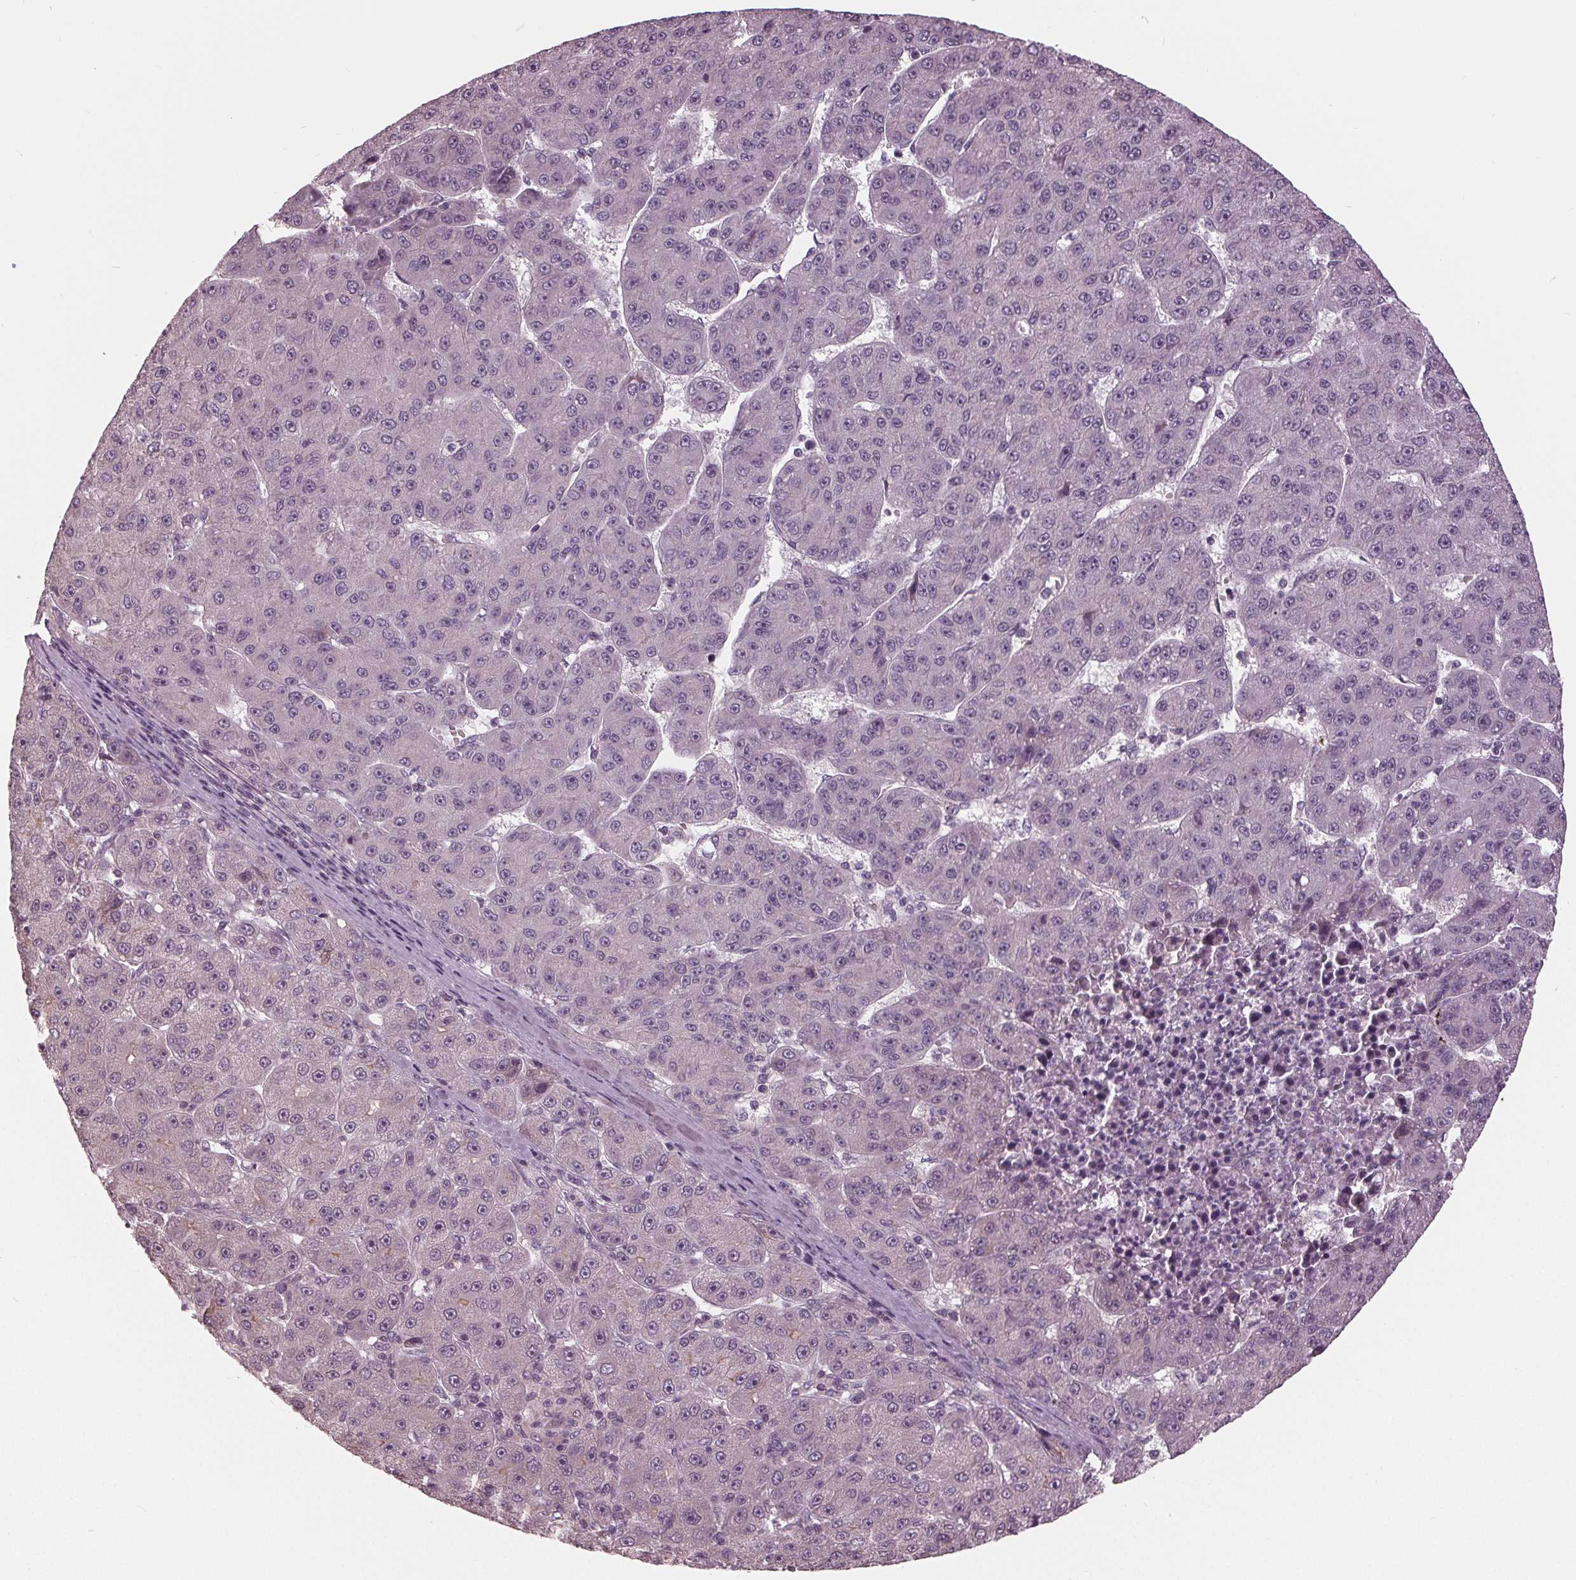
{"staining": {"intensity": "negative", "quantity": "none", "location": "none"}, "tissue": "liver cancer", "cell_type": "Tumor cells", "image_type": "cancer", "snomed": [{"axis": "morphology", "description": "Carcinoma, Hepatocellular, NOS"}, {"axis": "topography", "description": "Liver"}], "caption": "Image shows no significant protein expression in tumor cells of liver hepatocellular carcinoma.", "gene": "SIGLEC6", "patient": {"sex": "male", "age": 67}}